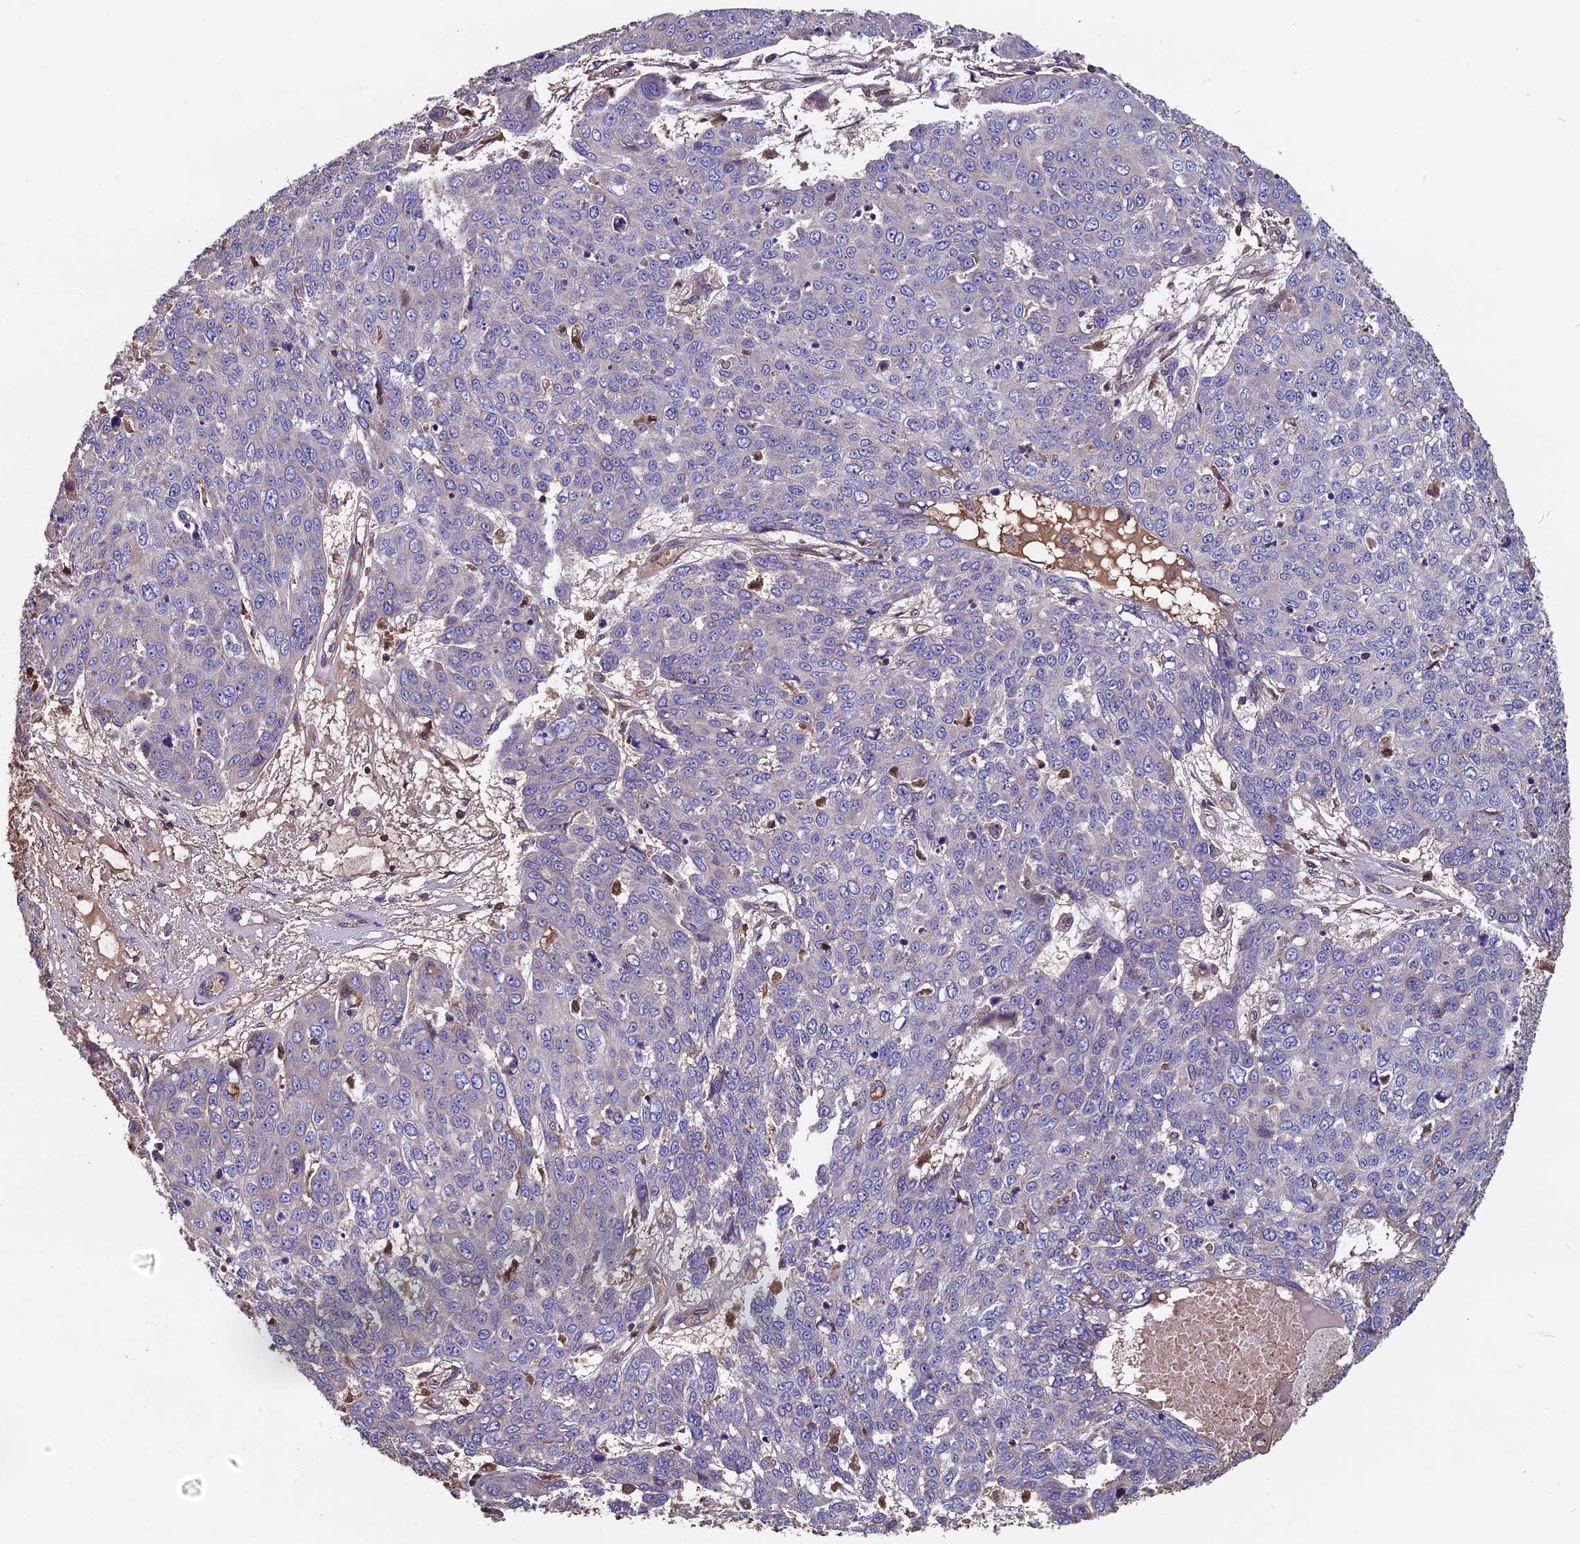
{"staining": {"intensity": "weak", "quantity": "<25%", "location": "cytoplasmic/membranous"}, "tissue": "skin cancer", "cell_type": "Tumor cells", "image_type": "cancer", "snomed": [{"axis": "morphology", "description": "Normal tissue, NOS"}, {"axis": "morphology", "description": "Squamous cell carcinoma, NOS"}, {"axis": "topography", "description": "Skin"}], "caption": "IHC histopathology image of neoplastic tissue: human skin squamous cell carcinoma stained with DAB exhibits no significant protein staining in tumor cells.", "gene": "CCDC153", "patient": {"sex": "male", "age": 72}}